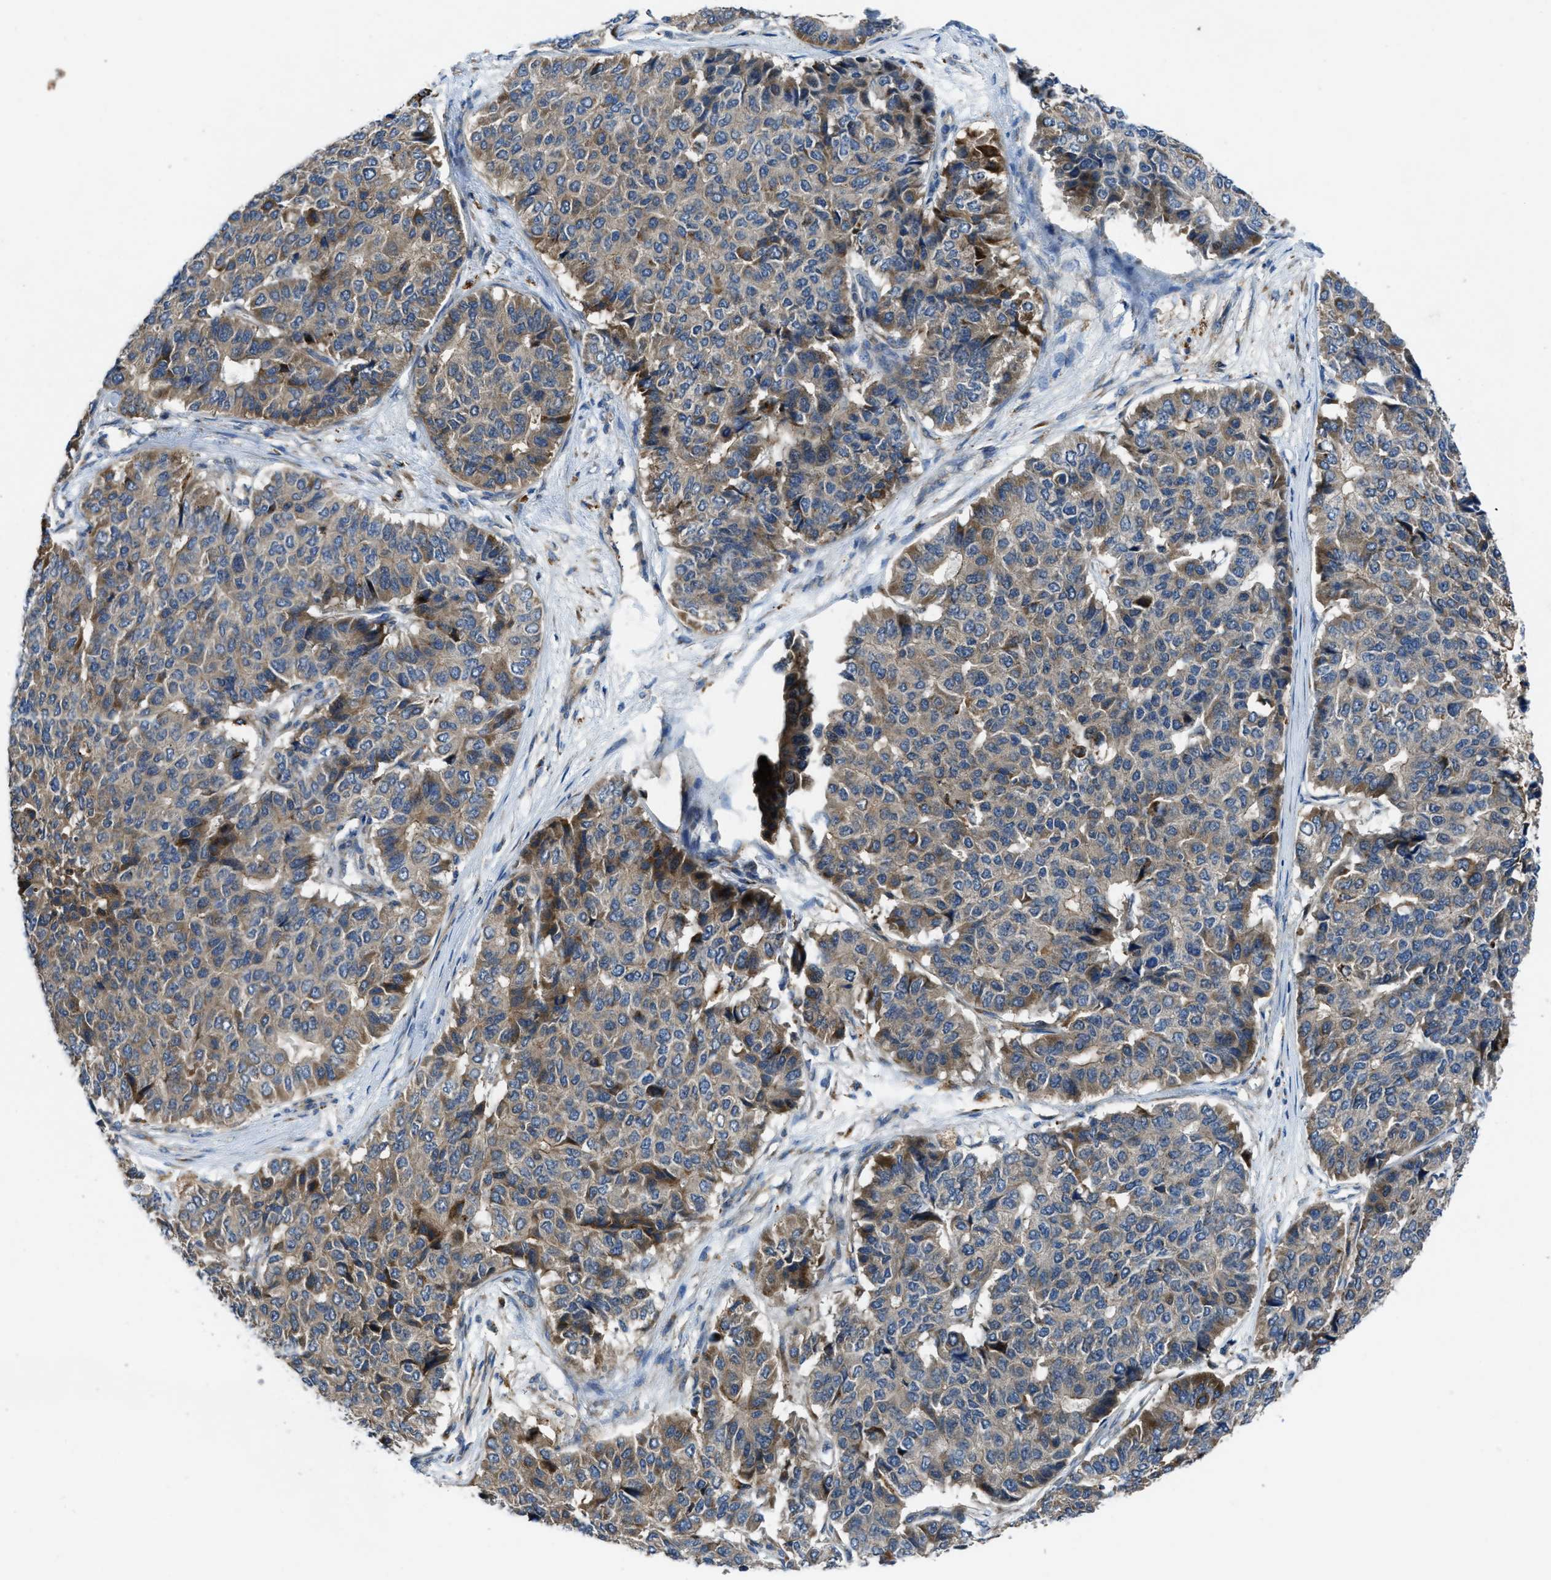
{"staining": {"intensity": "moderate", "quantity": "25%-75%", "location": "cytoplasmic/membranous"}, "tissue": "pancreatic cancer", "cell_type": "Tumor cells", "image_type": "cancer", "snomed": [{"axis": "morphology", "description": "Adenocarcinoma, NOS"}, {"axis": "topography", "description": "Pancreas"}], "caption": "Tumor cells demonstrate medium levels of moderate cytoplasmic/membranous expression in approximately 25%-75% of cells in pancreatic adenocarcinoma.", "gene": "MAP3K20", "patient": {"sex": "male", "age": 50}}